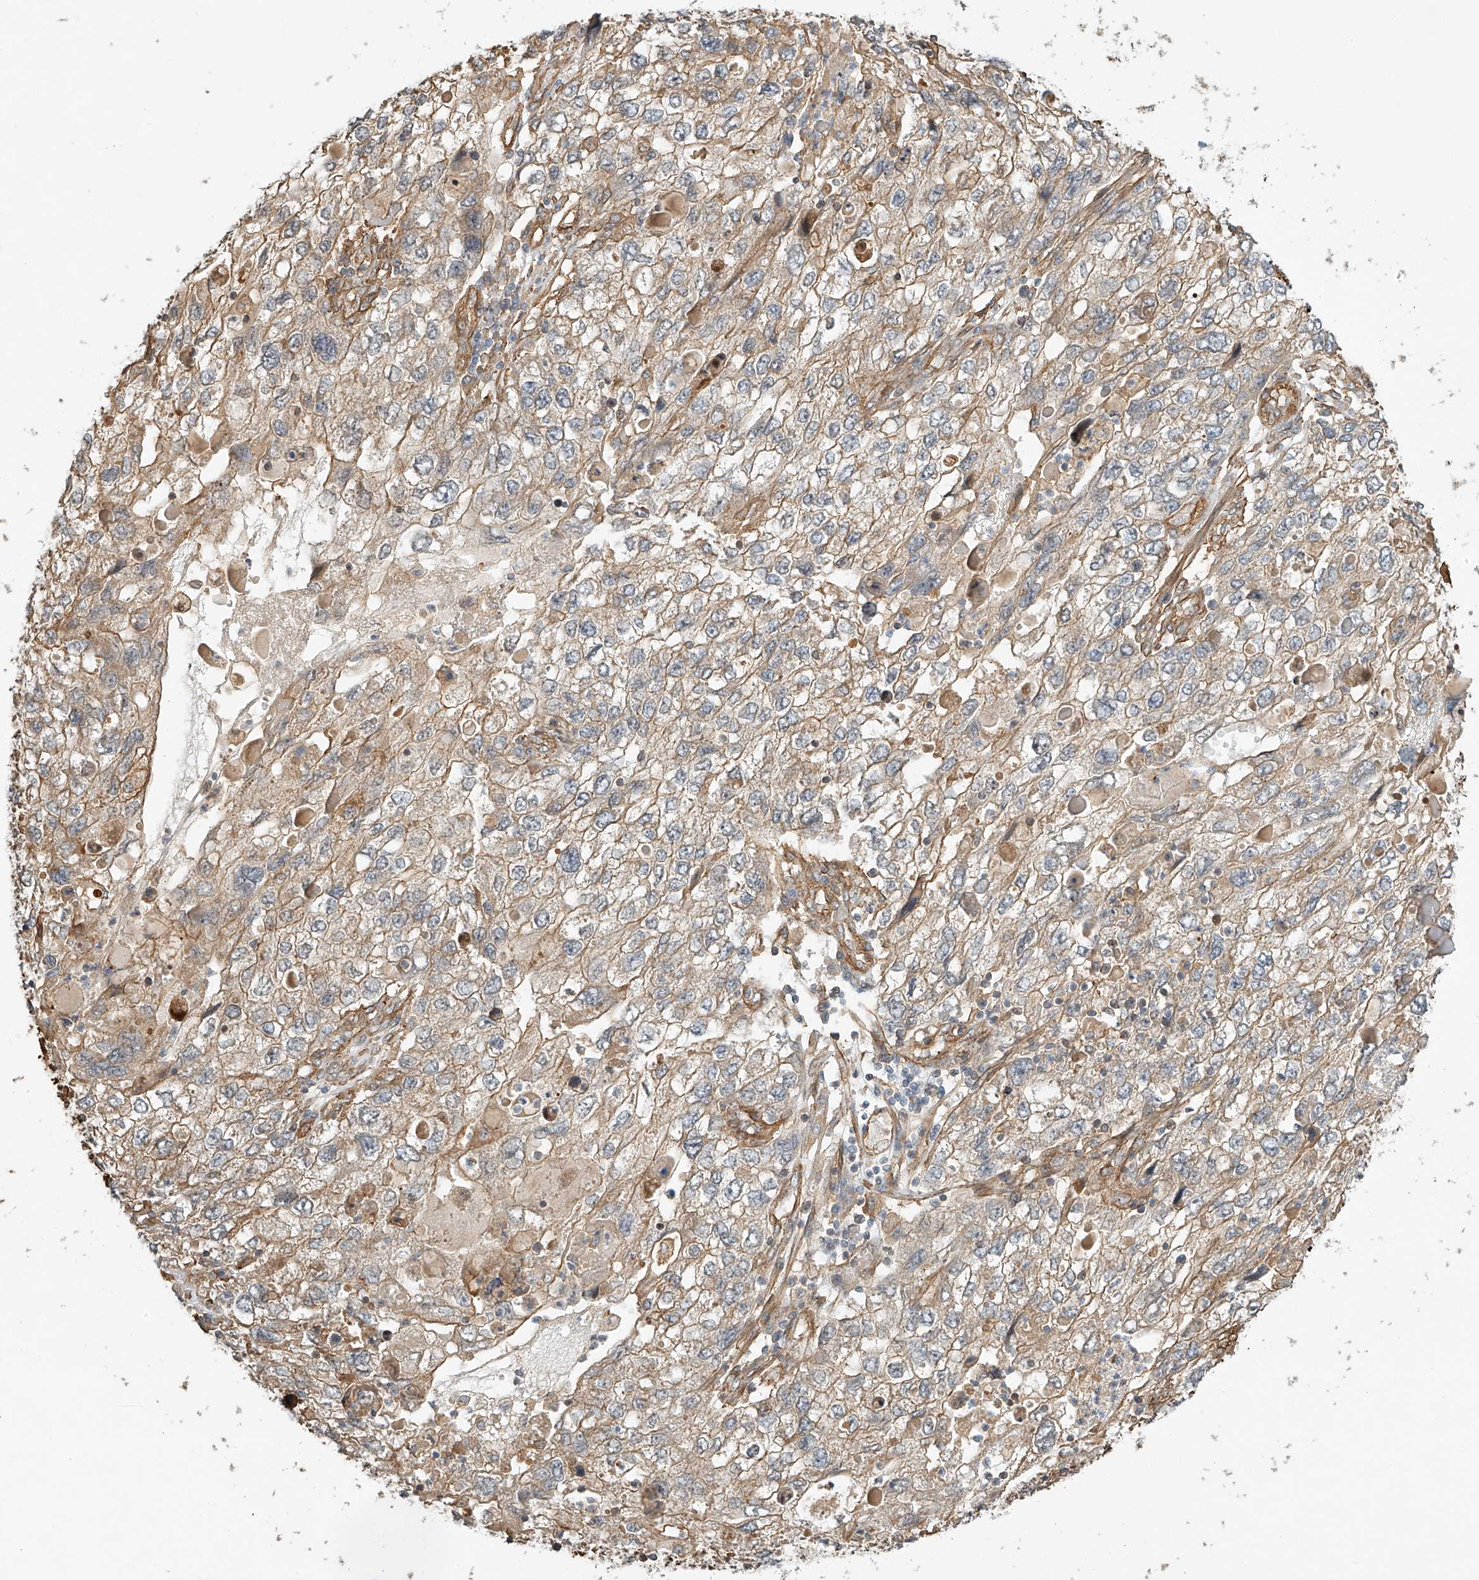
{"staining": {"intensity": "weak", "quantity": "25%-75%", "location": "cytoplasmic/membranous"}, "tissue": "endometrial cancer", "cell_type": "Tumor cells", "image_type": "cancer", "snomed": [{"axis": "morphology", "description": "Adenocarcinoma, NOS"}, {"axis": "topography", "description": "Endometrium"}], "caption": "Endometrial cancer (adenocarcinoma) stained with a brown dye demonstrates weak cytoplasmic/membranous positive positivity in about 25%-75% of tumor cells.", "gene": "CSMD3", "patient": {"sex": "female", "age": 49}}